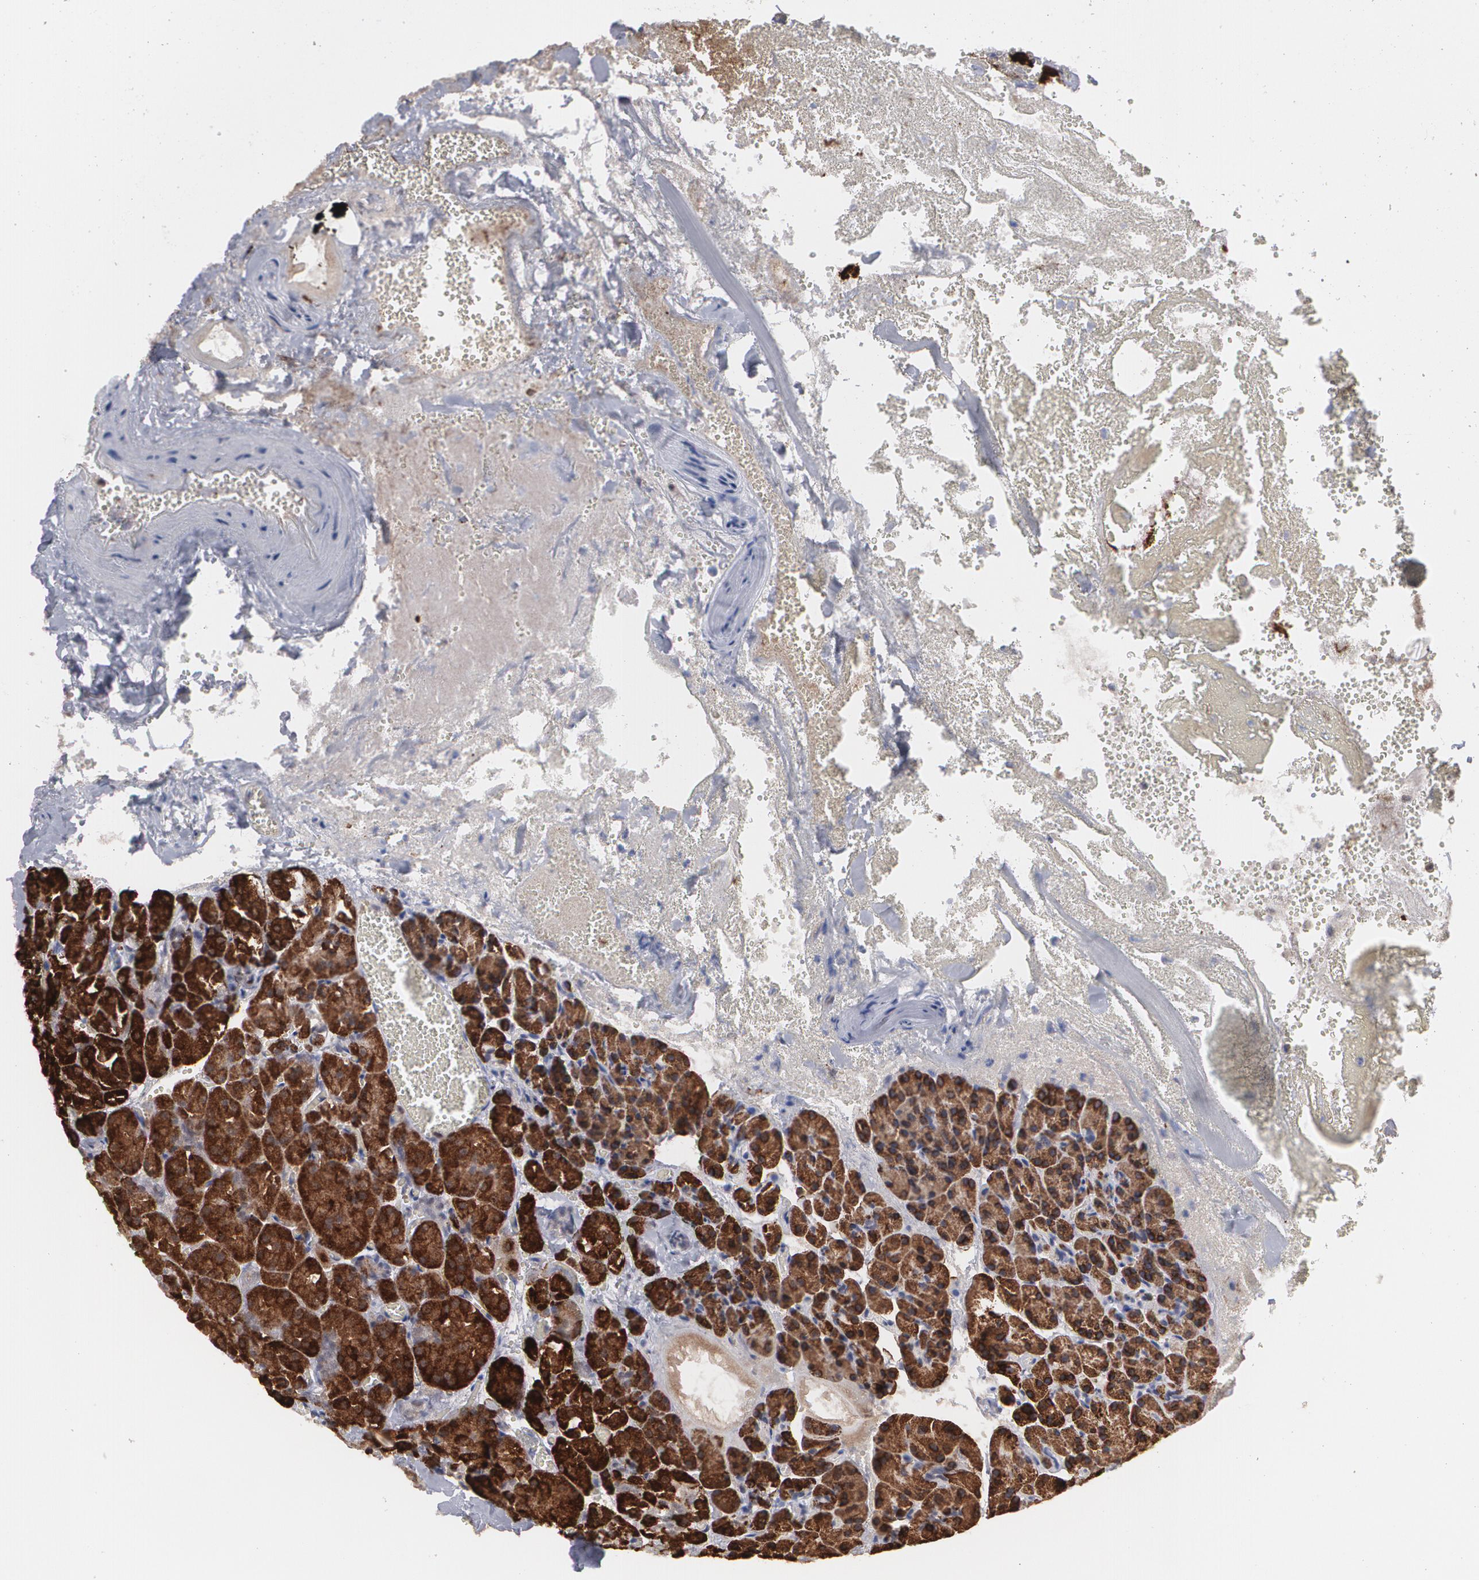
{"staining": {"intensity": "strong", "quantity": ">75%", "location": "nuclear"}, "tissue": "carcinoid", "cell_type": "Tumor cells", "image_type": "cancer", "snomed": [{"axis": "morphology", "description": "Normal tissue, NOS"}, {"axis": "morphology", "description": "Carcinoid, malignant, NOS"}, {"axis": "topography", "description": "Pancreas"}], "caption": "A micrograph showing strong nuclear staining in approximately >75% of tumor cells in carcinoid (malignant), as visualized by brown immunohistochemical staining.", "gene": "INTS6", "patient": {"sex": "female", "age": 35}}